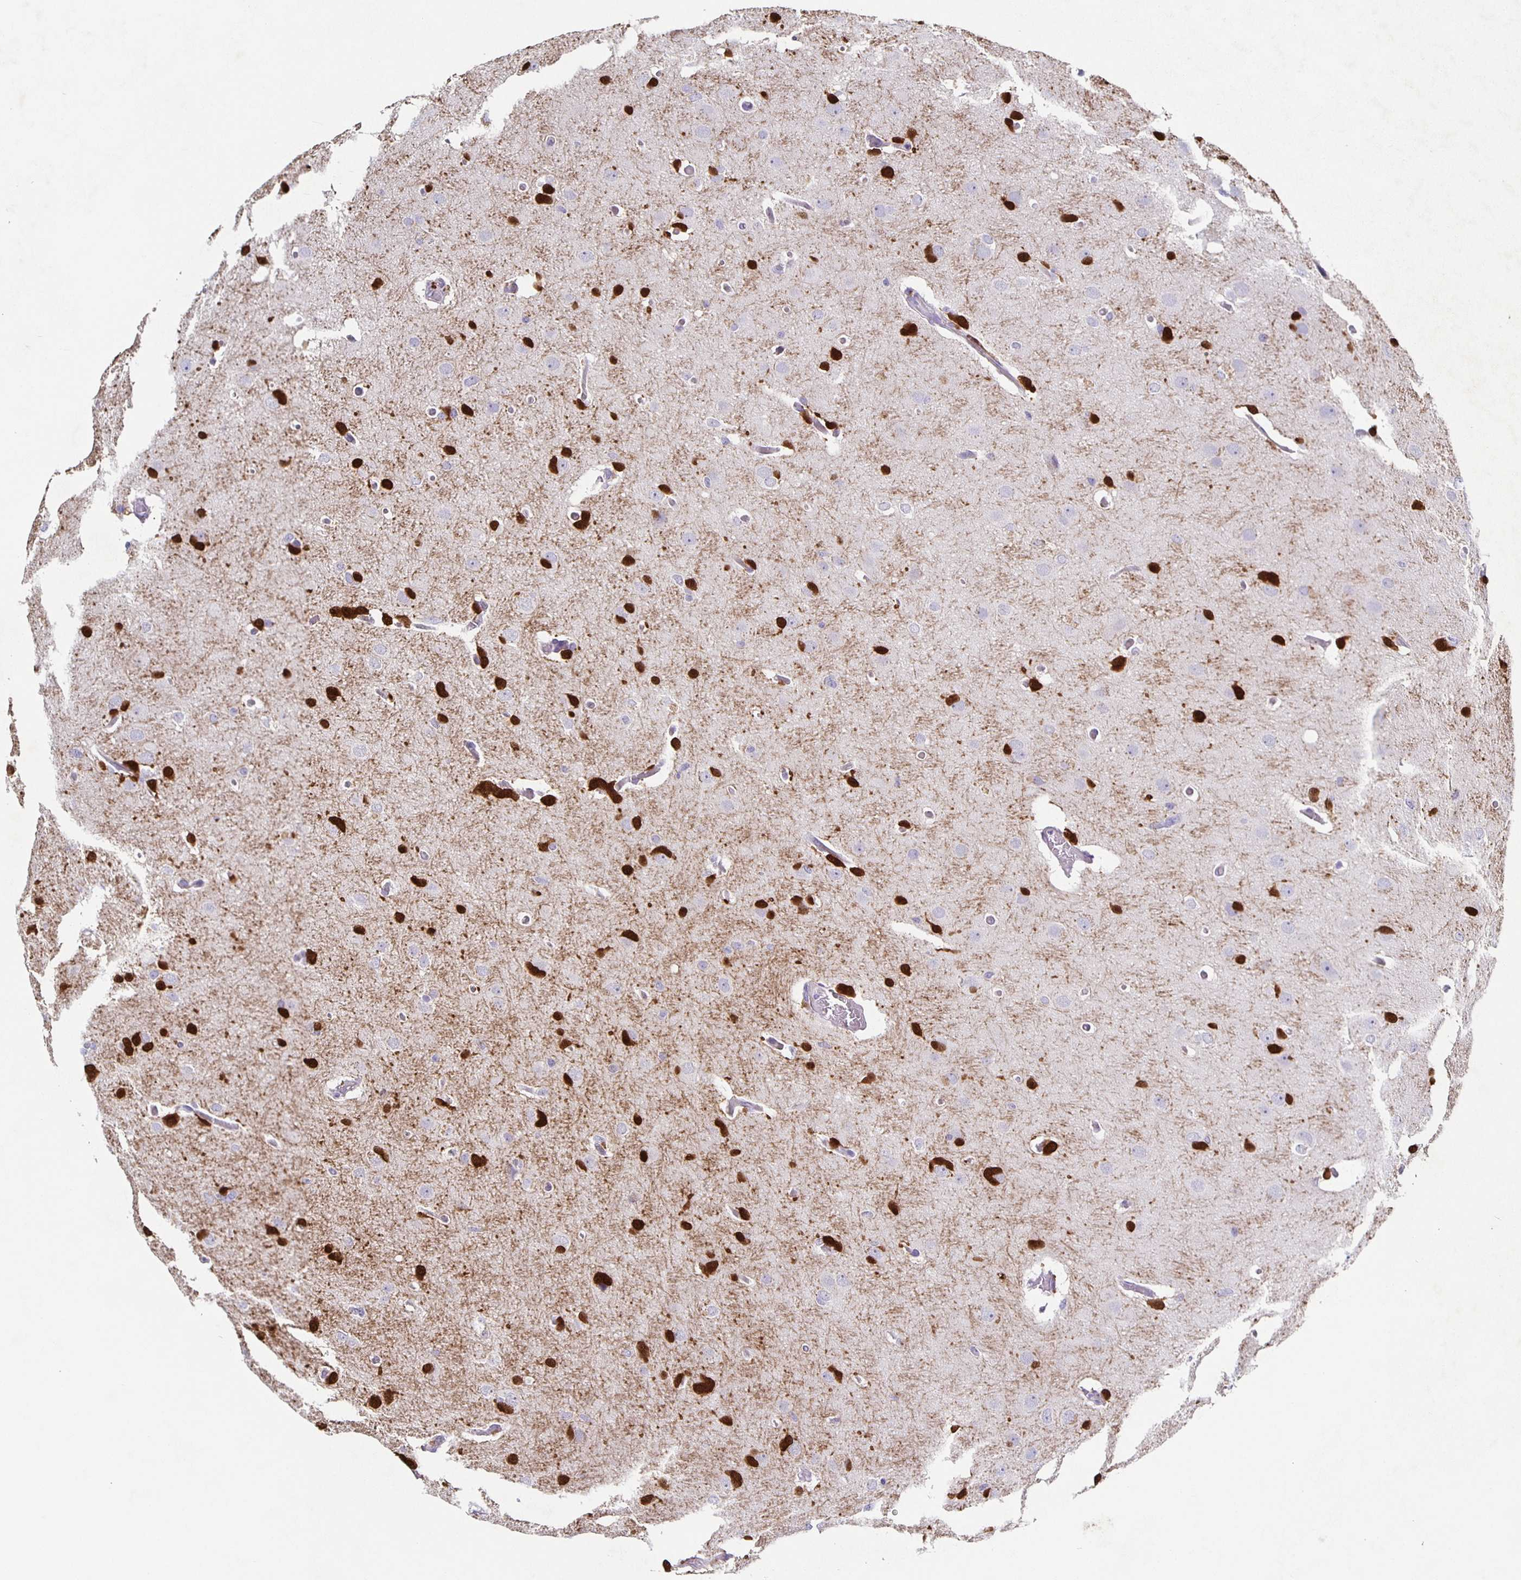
{"staining": {"intensity": "negative", "quantity": "none", "location": "none"}, "tissue": "glioma", "cell_type": "Tumor cells", "image_type": "cancer", "snomed": [{"axis": "morphology", "description": "Glioma, malignant, High grade"}, {"axis": "topography", "description": "Brain"}], "caption": "Glioma was stained to show a protein in brown. There is no significant expression in tumor cells.", "gene": "CARNS1", "patient": {"sex": "male", "age": 53}}